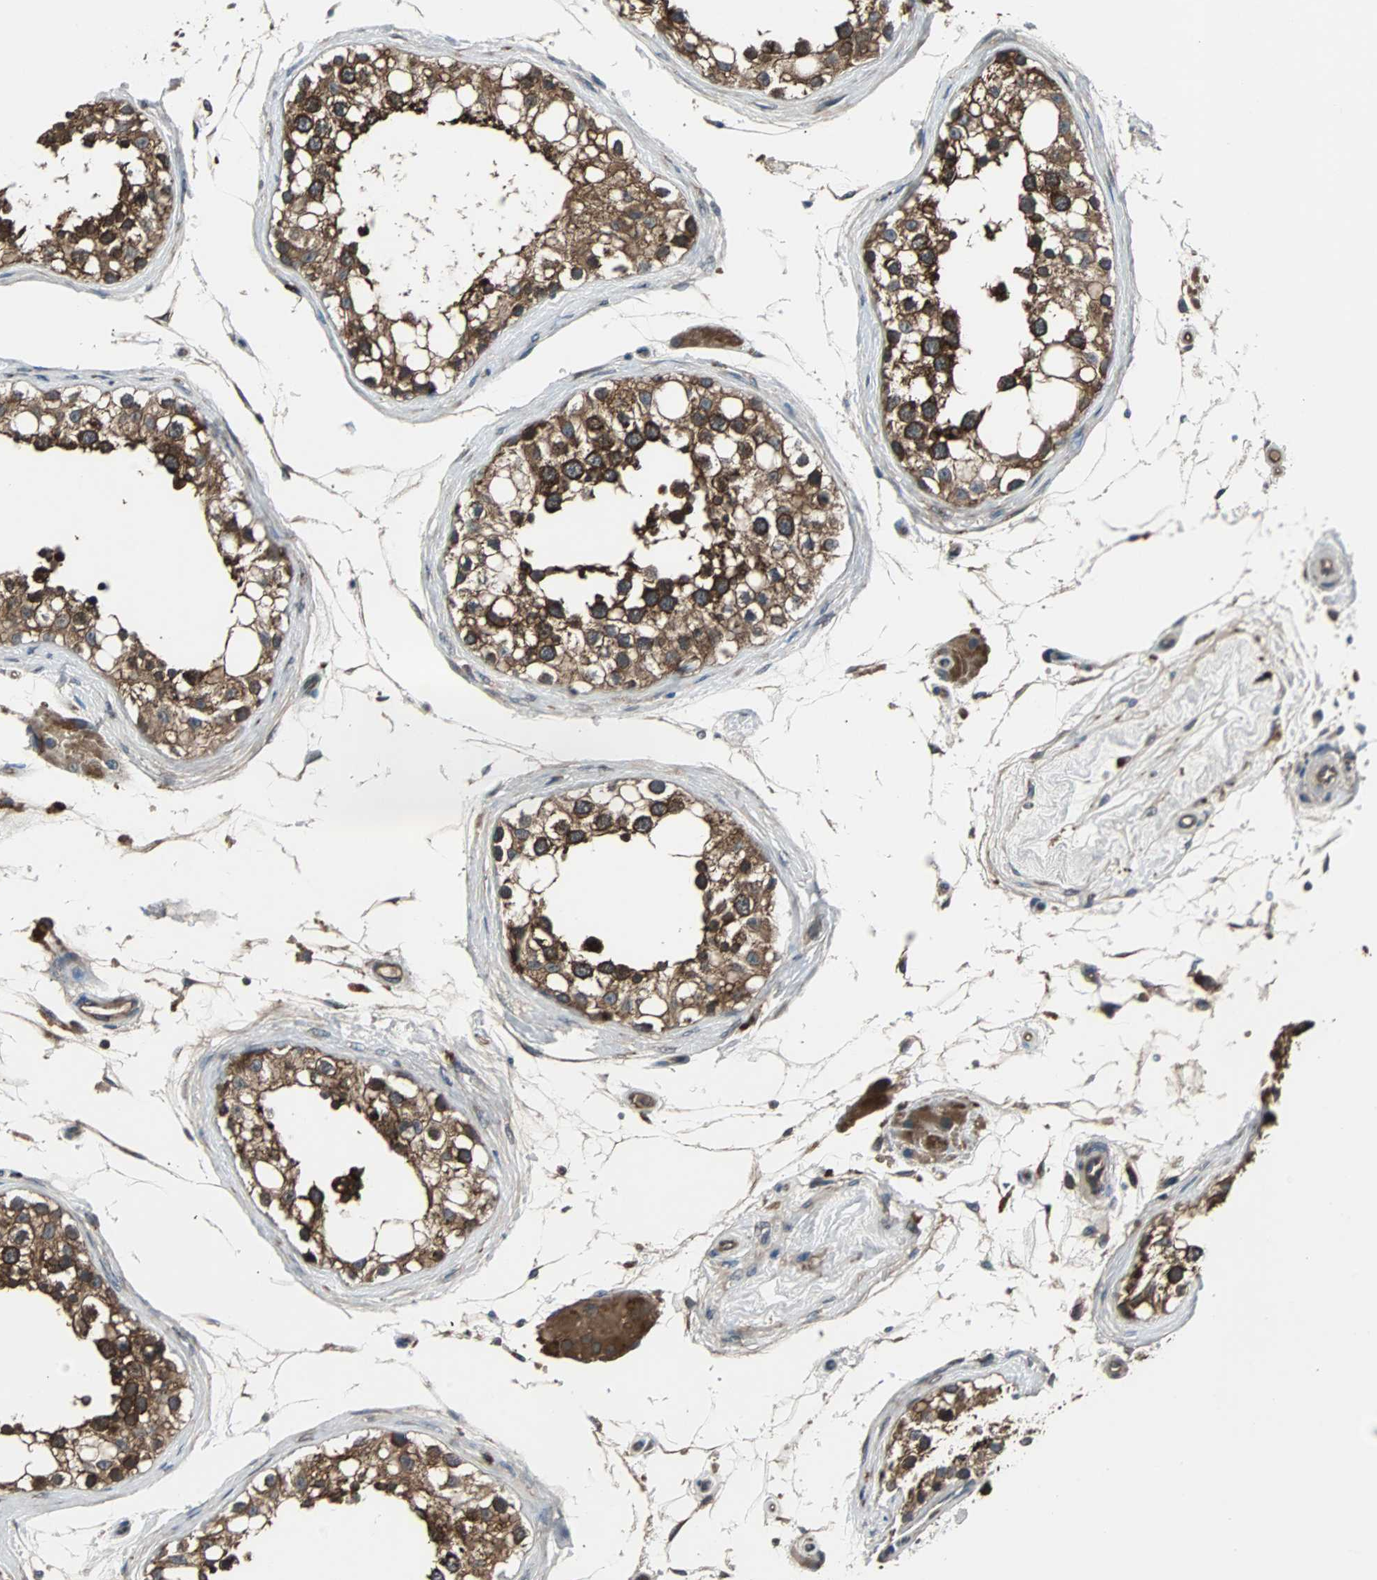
{"staining": {"intensity": "strong", "quantity": ">75%", "location": "cytoplasmic/membranous"}, "tissue": "testis", "cell_type": "Cells in seminiferous ducts", "image_type": "normal", "snomed": [{"axis": "morphology", "description": "Normal tissue, NOS"}, {"axis": "topography", "description": "Testis"}], "caption": "This image exhibits normal testis stained with immunohistochemistry (IHC) to label a protein in brown. The cytoplasmic/membranous of cells in seminiferous ducts show strong positivity for the protein. Nuclei are counter-stained blue.", "gene": "ARF1", "patient": {"sex": "male", "age": 68}}